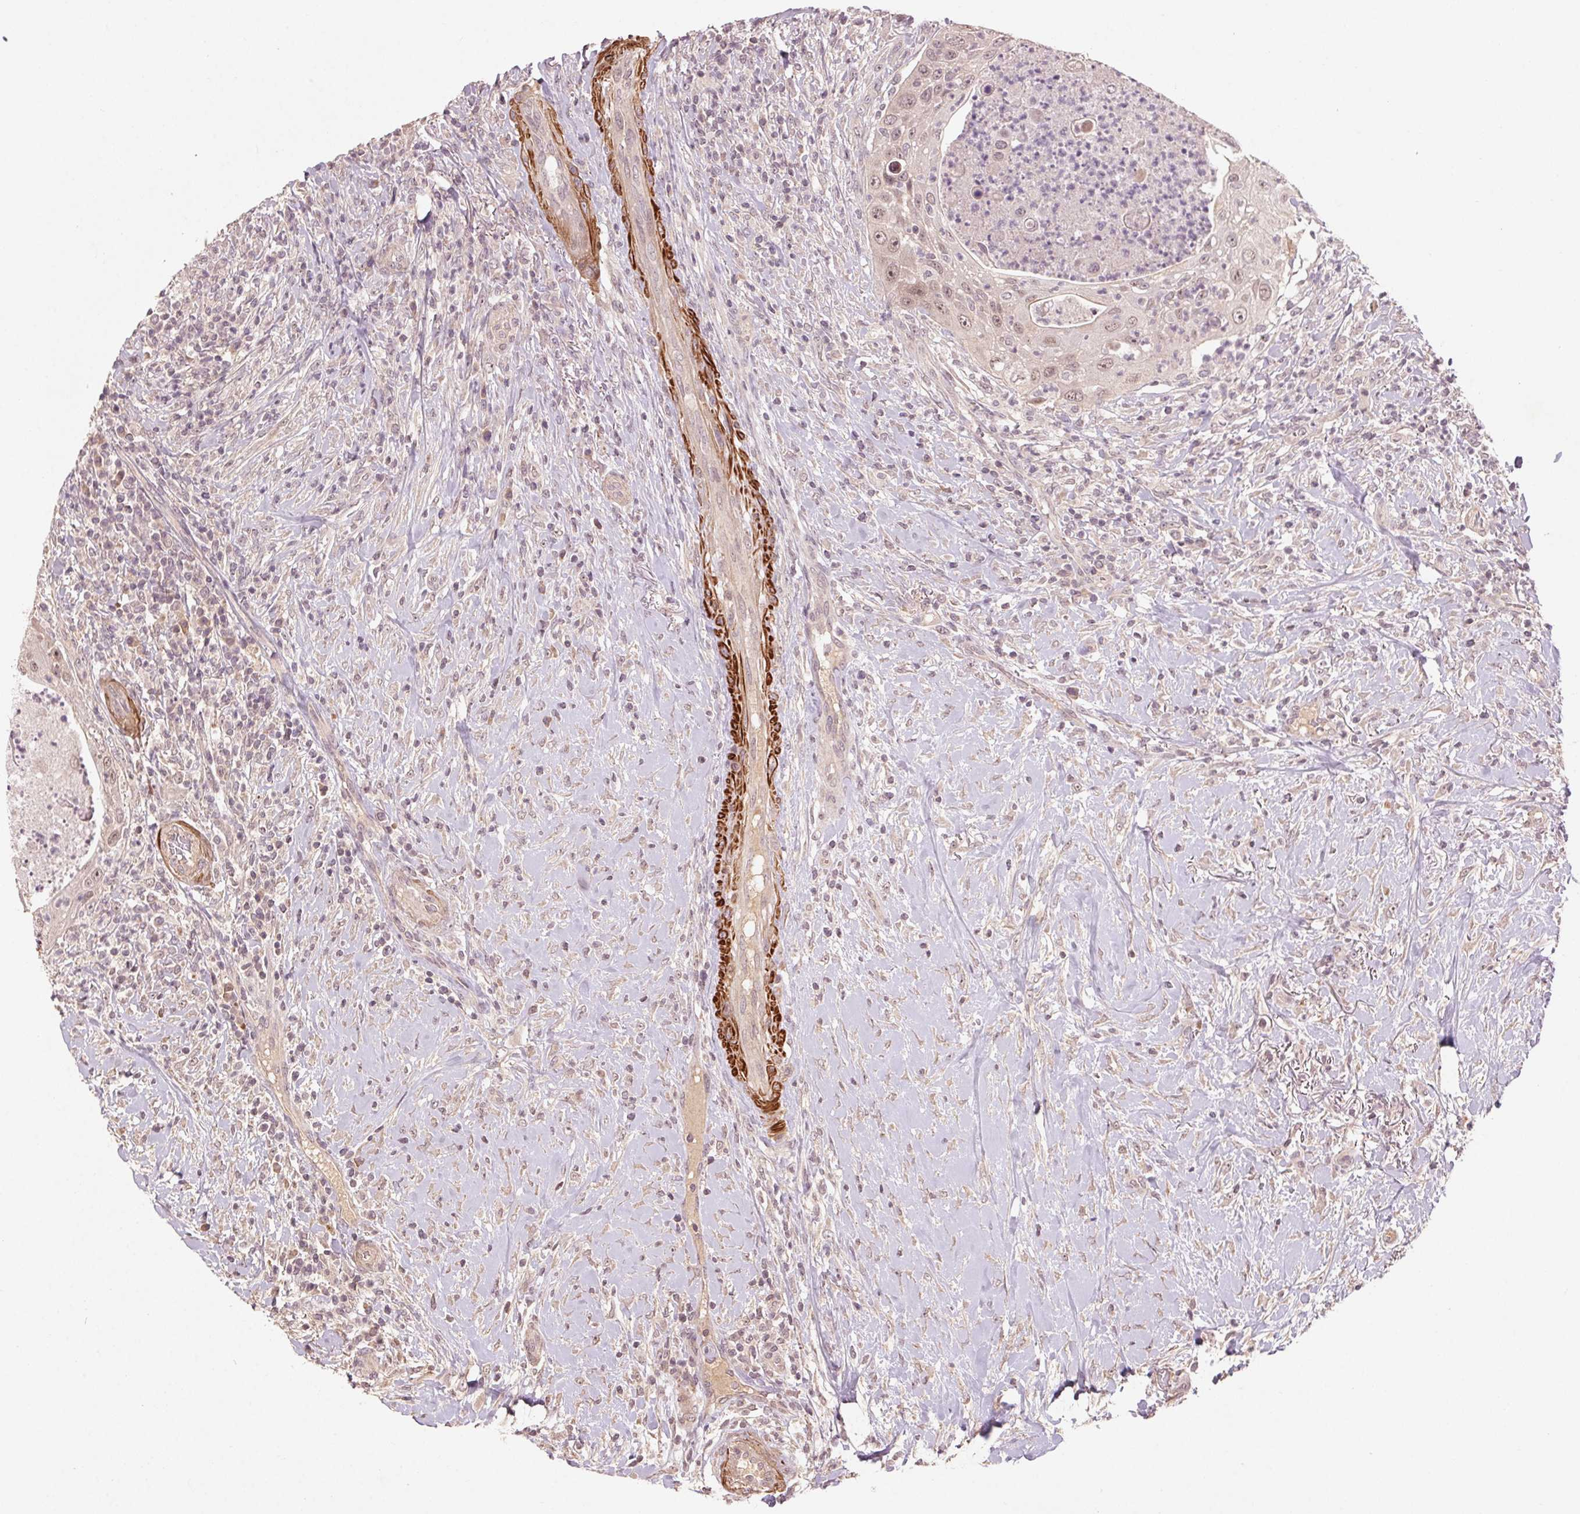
{"staining": {"intensity": "weak", "quantity": "25%-75%", "location": "nuclear"}, "tissue": "head and neck cancer", "cell_type": "Tumor cells", "image_type": "cancer", "snomed": [{"axis": "morphology", "description": "Squamous cell carcinoma, NOS"}, {"axis": "topography", "description": "Head-Neck"}], "caption": "DAB immunohistochemical staining of human head and neck cancer reveals weak nuclear protein expression in about 25%-75% of tumor cells.", "gene": "SMLR1", "patient": {"sex": "male", "age": 69}}